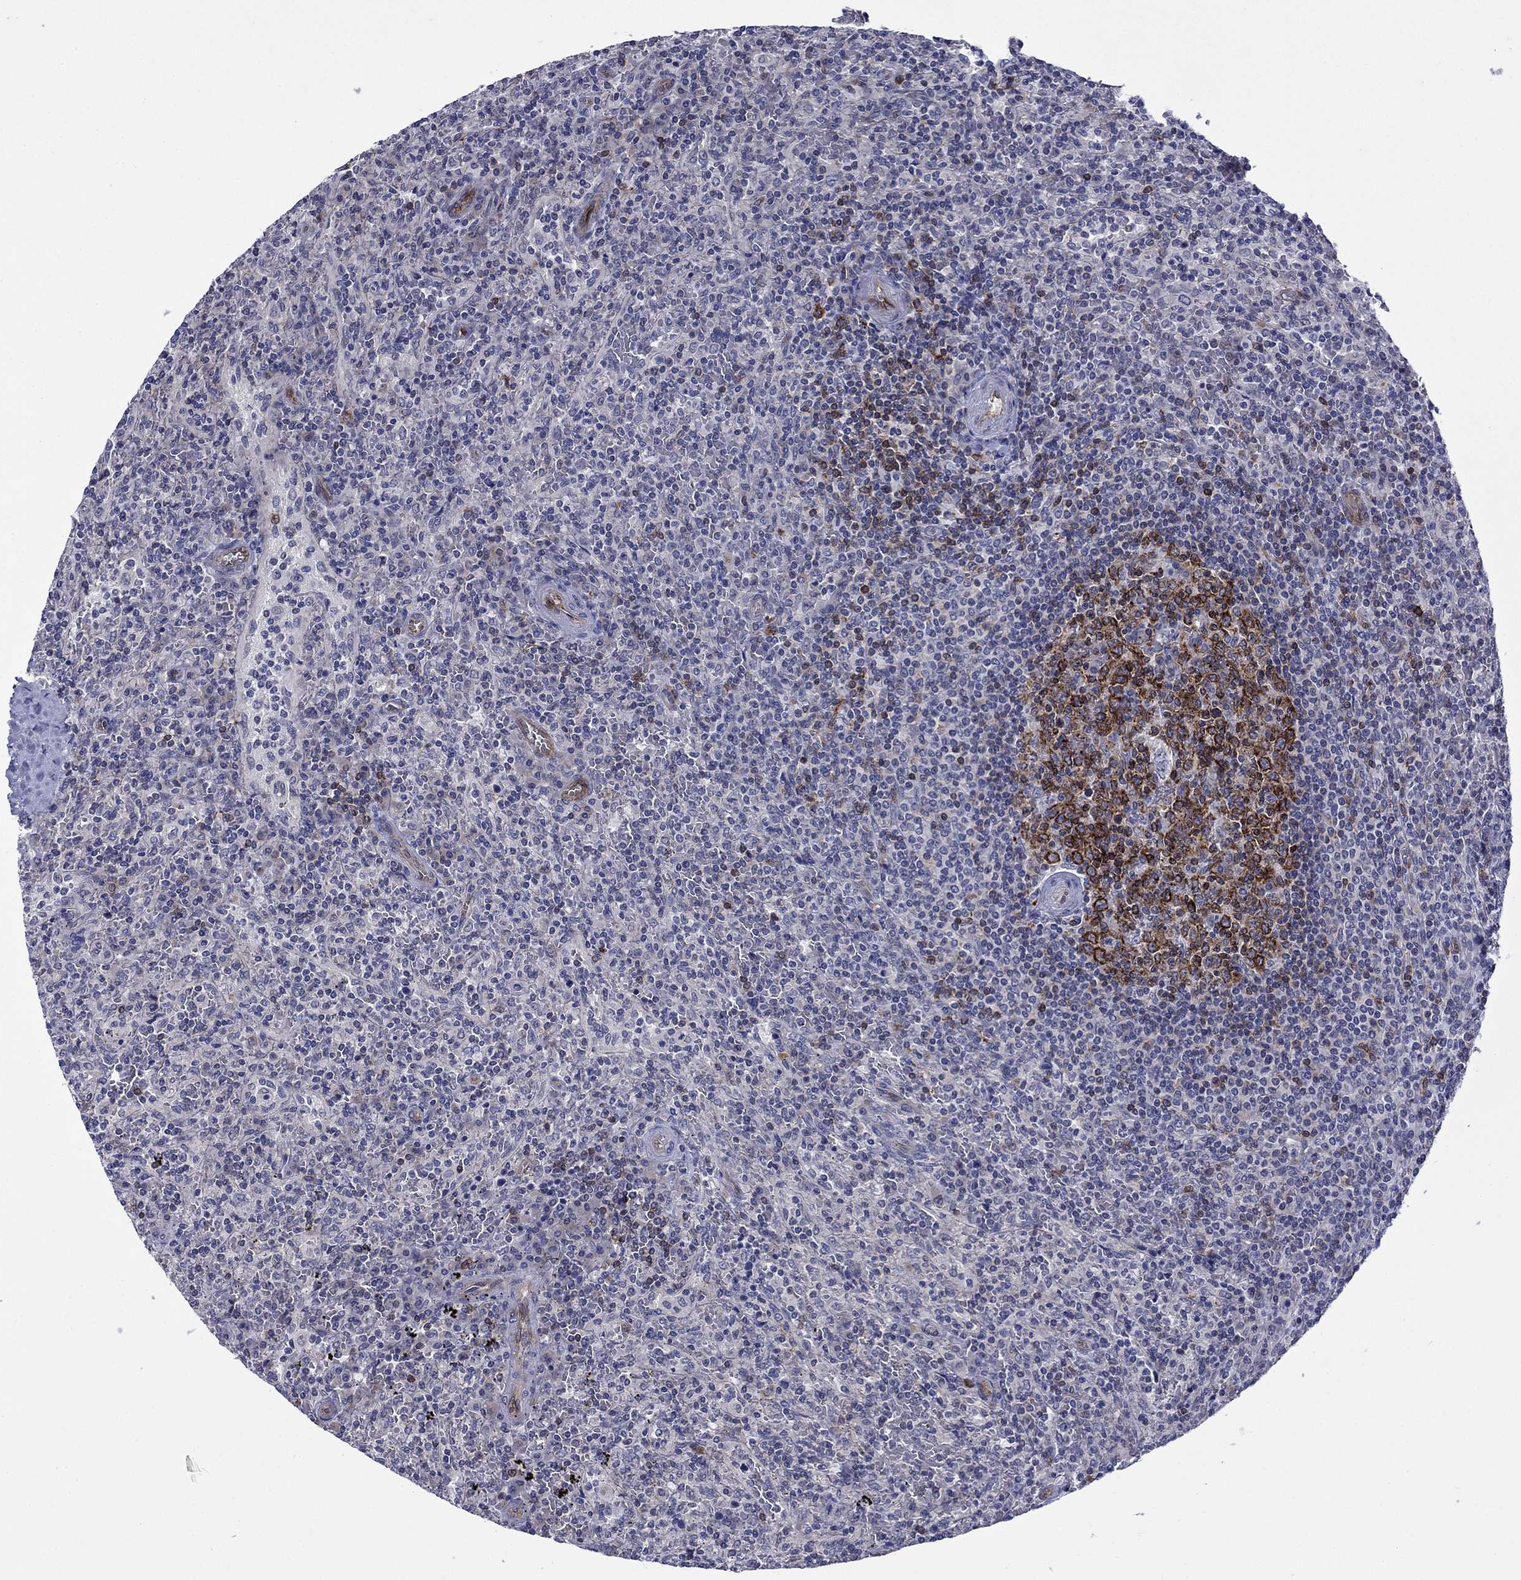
{"staining": {"intensity": "negative", "quantity": "none", "location": "none"}, "tissue": "lymphoma", "cell_type": "Tumor cells", "image_type": "cancer", "snomed": [{"axis": "morphology", "description": "Malignant lymphoma, non-Hodgkin's type, Low grade"}, {"axis": "topography", "description": "Spleen"}], "caption": "This photomicrograph is of lymphoma stained with immunohistochemistry (IHC) to label a protein in brown with the nuclei are counter-stained blue. There is no expression in tumor cells.", "gene": "LMO7", "patient": {"sex": "male", "age": 62}}